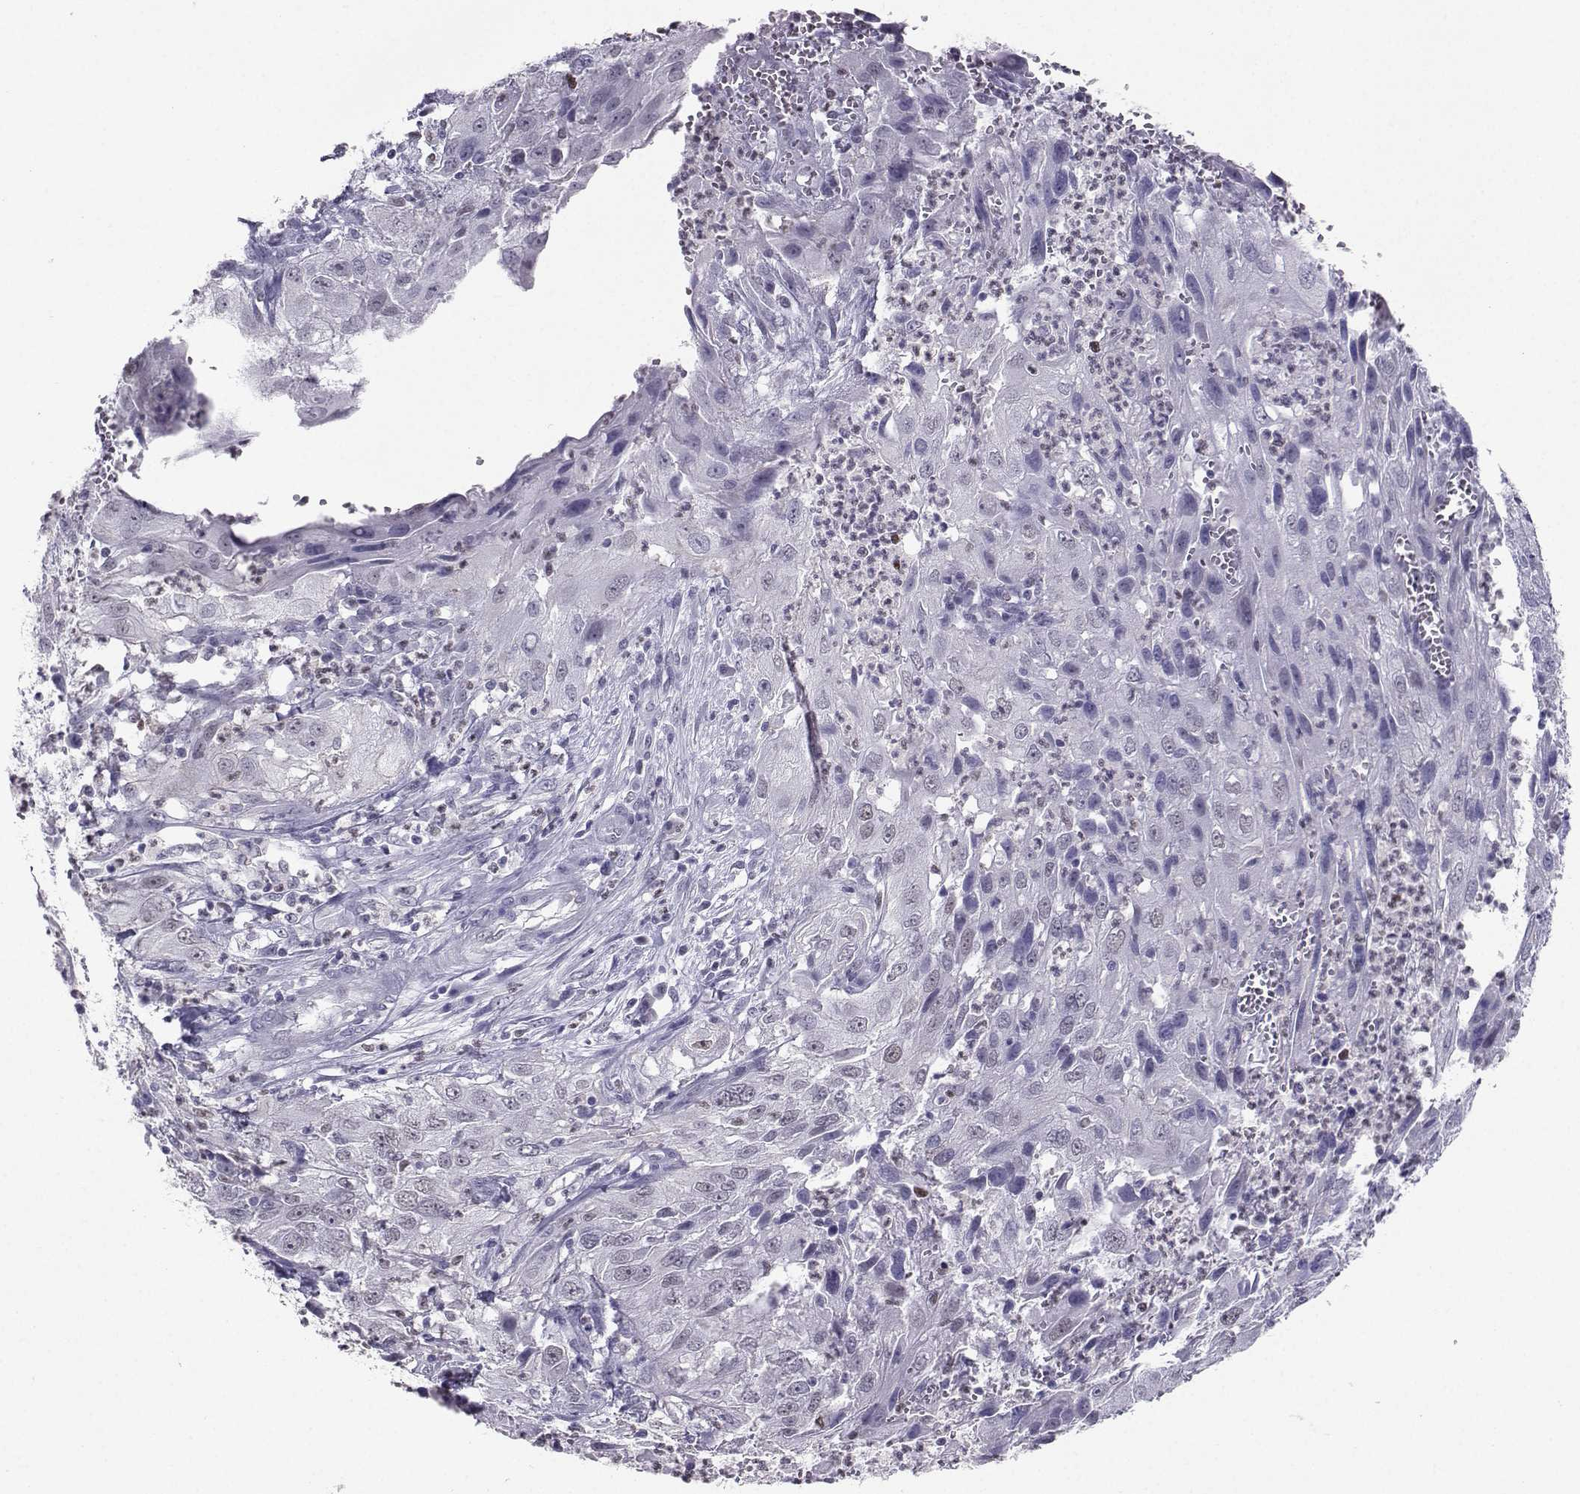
{"staining": {"intensity": "negative", "quantity": "none", "location": "none"}, "tissue": "cervical cancer", "cell_type": "Tumor cells", "image_type": "cancer", "snomed": [{"axis": "morphology", "description": "Squamous cell carcinoma, NOS"}, {"axis": "topography", "description": "Cervix"}], "caption": "Cervical cancer was stained to show a protein in brown. There is no significant positivity in tumor cells.", "gene": "TEDC2", "patient": {"sex": "female", "age": 32}}